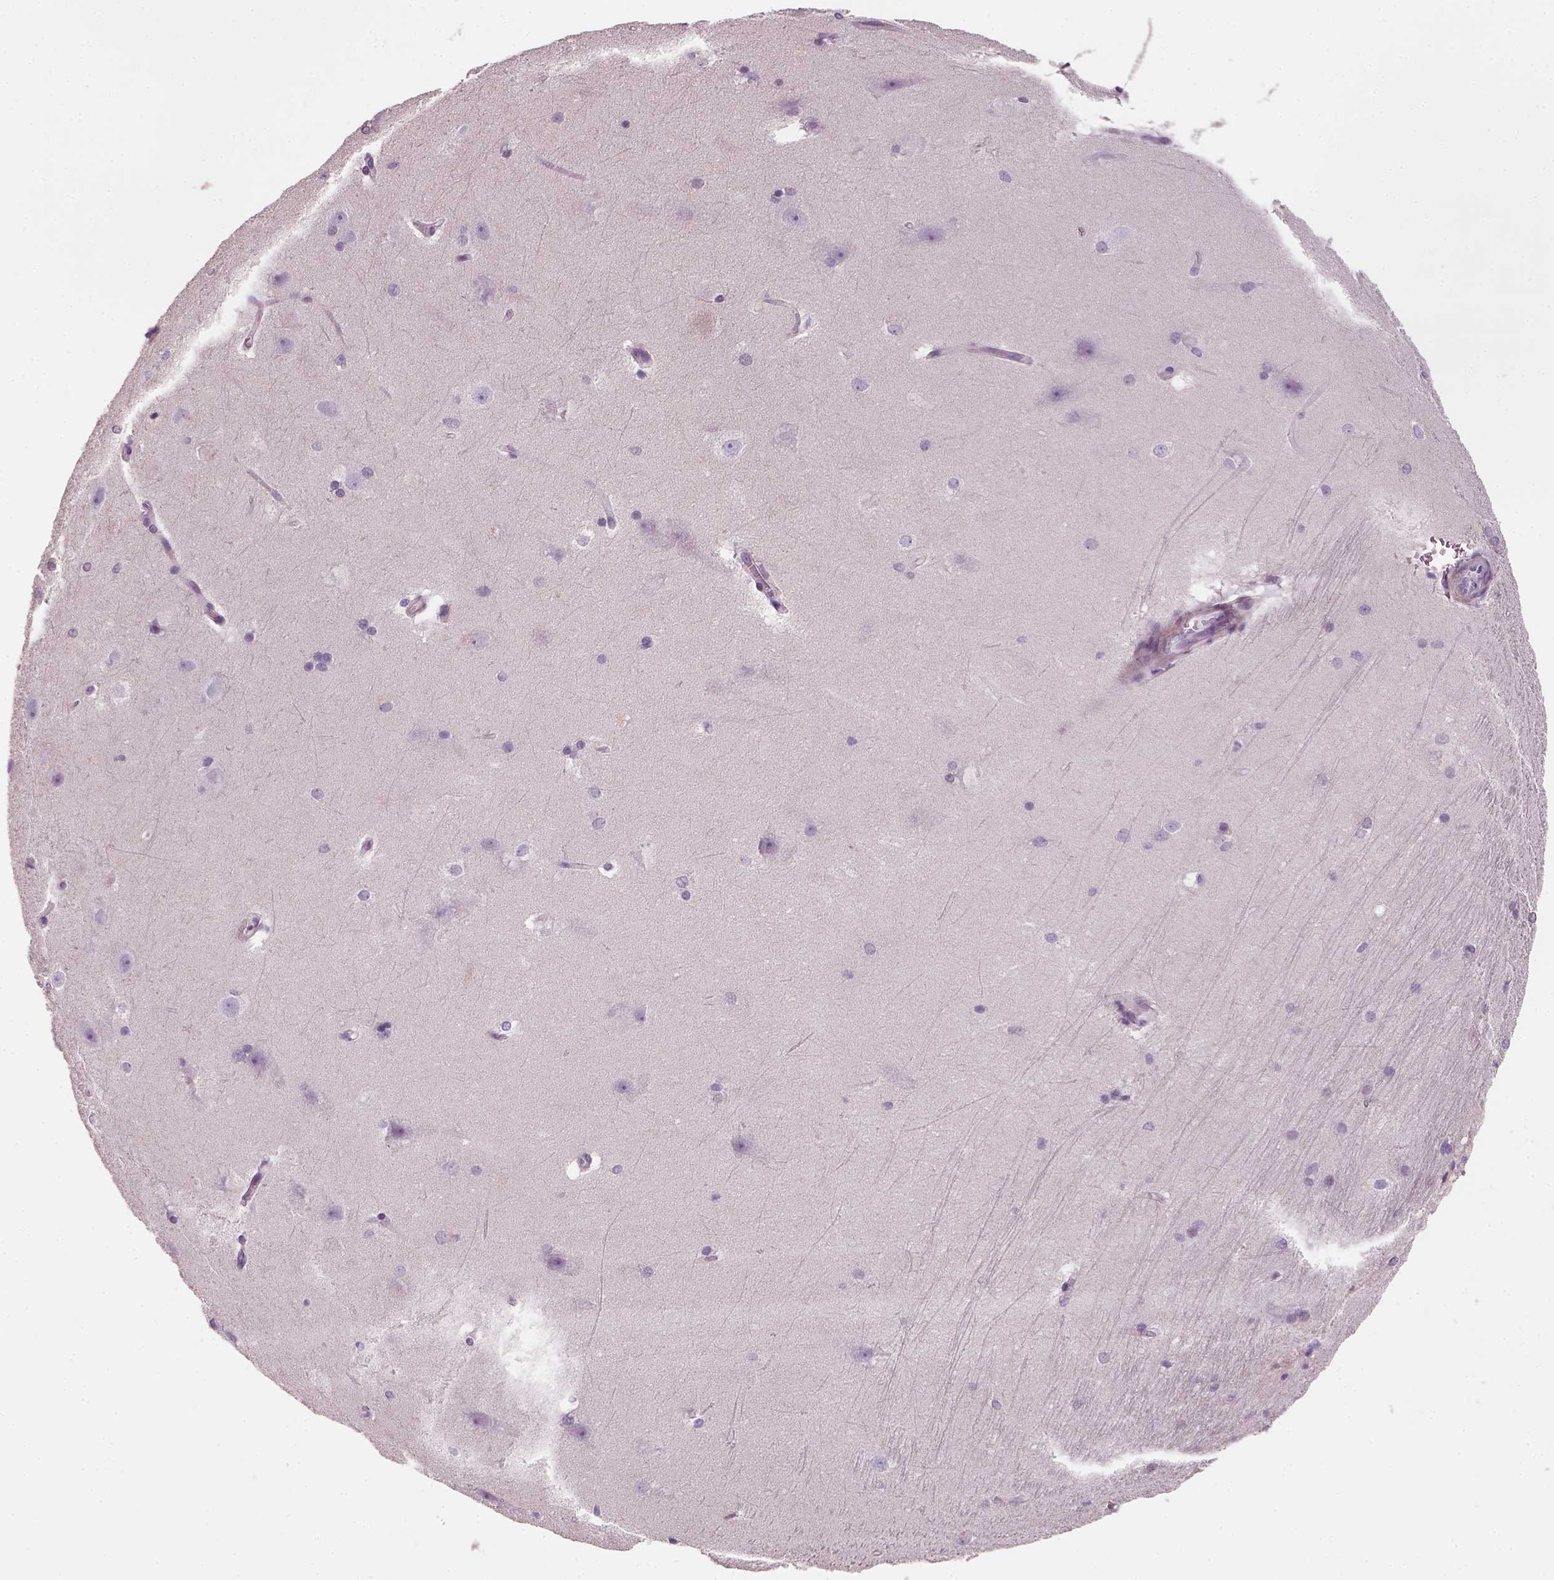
{"staining": {"intensity": "negative", "quantity": "none", "location": "none"}, "tissue": "hippocampus", "cell_type": "Glial cells", "image_type": "normal", "snomed": [{"axis": "morphology", "description": "Normal tissue, NOS"}, {"axis": "topography", "description": "Cerebral cortex"}, {"axis": "topography", "description": "Hippocampus"}], "caption": "Human hippocampus stained for a protein using immunohistochemistry exhibits no positivity in glial cells.", "gene": "ELOVL3", "patient": {"sex": "female", "age": 19}}